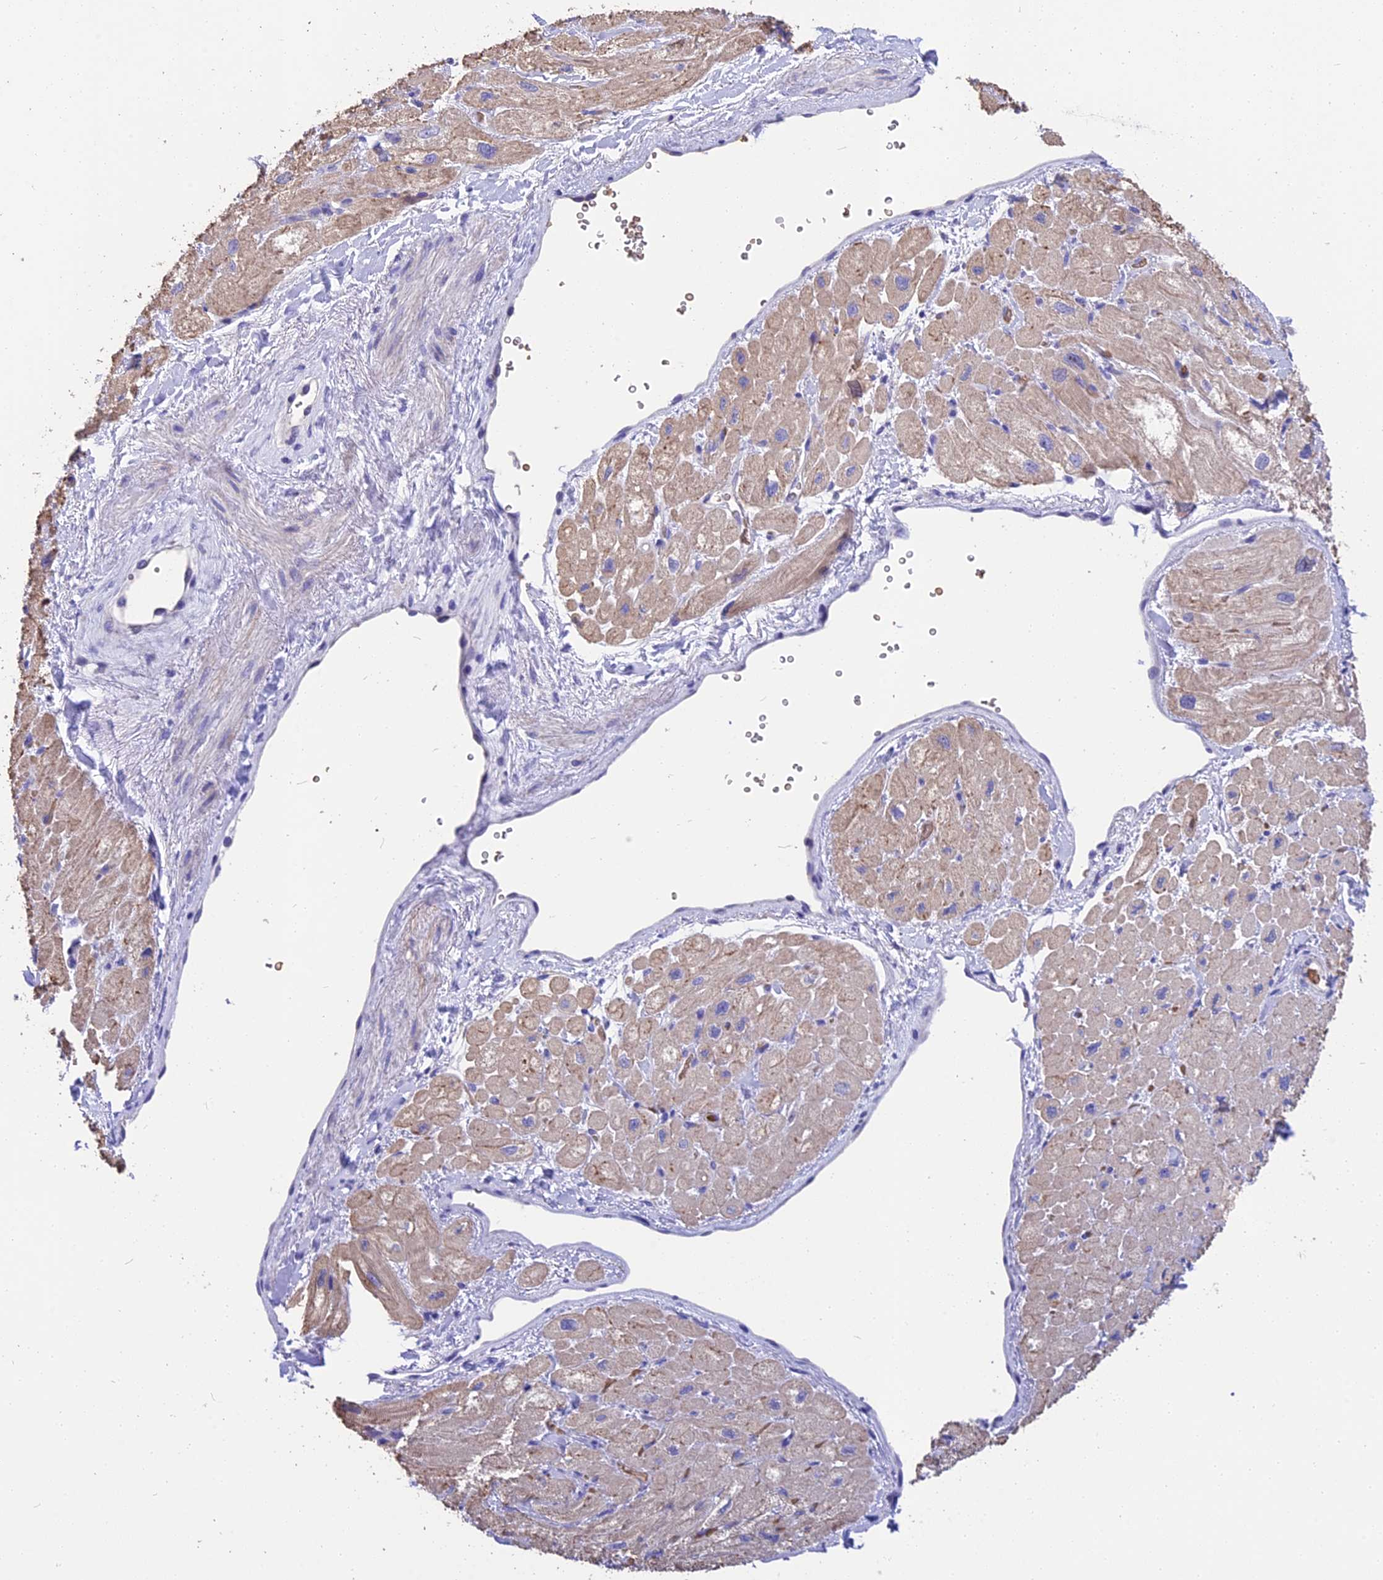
{"staining": {"intensity": "weak", "quantity": "25%-75%", "location": "cytoplasmic/membranous"}, "tissue": "heart muscle", "cell_type": "Cardiomyocytes", "image_type": "normal", "snomed": [{"axis": "morphology", "description": "Normal tissue, NOS"}, {"axis": "topography", "description": "Heart"}], "caption": "Human heart muscle stained with a brown dye reveals weak cytoplasmic/membranous positive positivity in about 25%-75% of cardiomyocytes.", "gene": "TNNC2", "patient": {"sex": "male", "age": 65}}